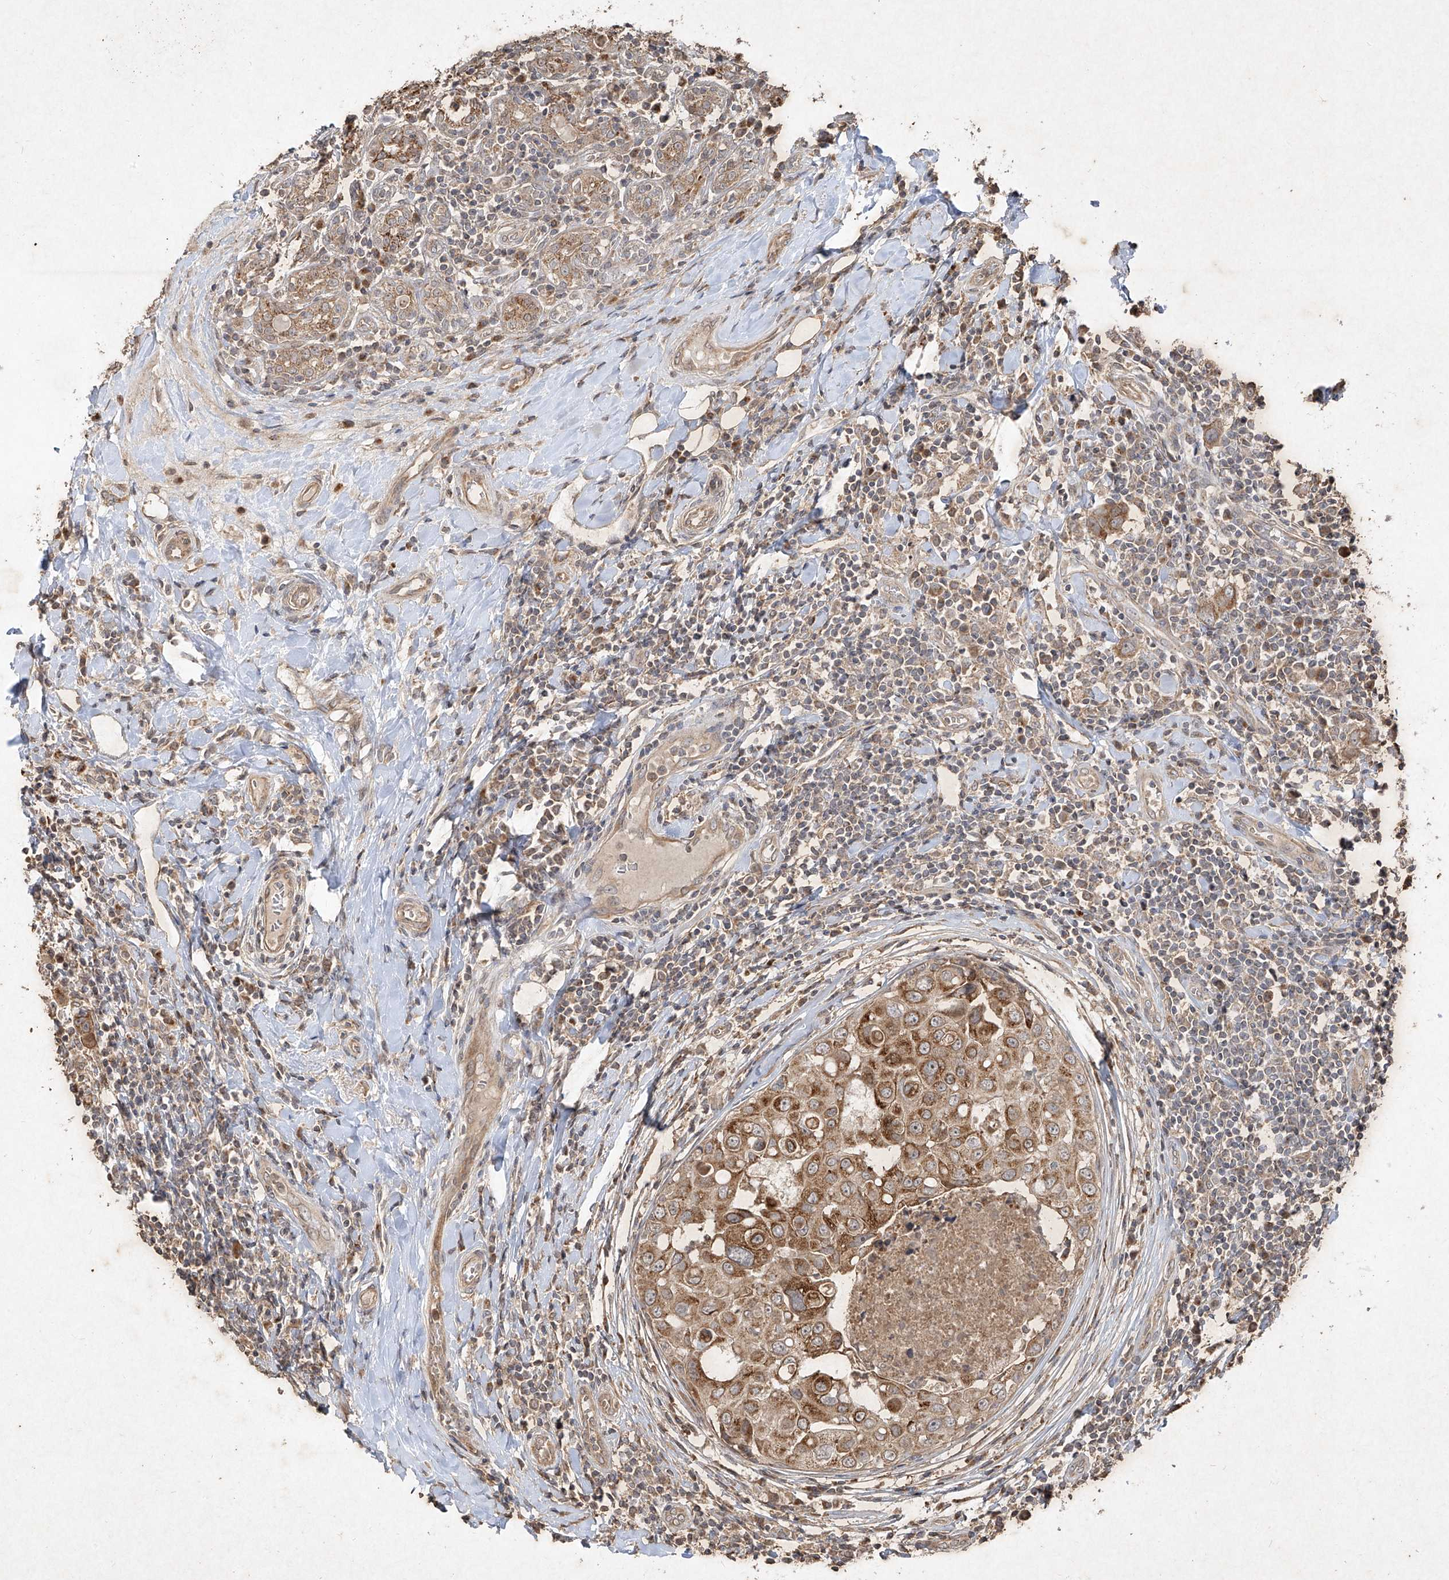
{"staining": {"intensity": "moderate", "quantity": ">75%", "location": "cytoplasmic/membranous"}, "tissue": "breast cancer", "cell_type": "Tumor cells", "image_type": "cancer", "snomed": [{"axis": "morphology", "description": "Duct carcinoma"}, {"axis": "topography", "description": "Breast"}], "caption": "Immunohistochemistry (IHC) image of neoplastic tissue: human breast invasive ductal carcinoma stained using IHC demonstrates medium levels of moderate protein expression localized specifically in the cytoplasmic/membranous of tumor cells, appearing as a cytoplasmic/membranous brown color.", "gene": "ABCD3", "patient": {"sex": "female", "age": 27}}